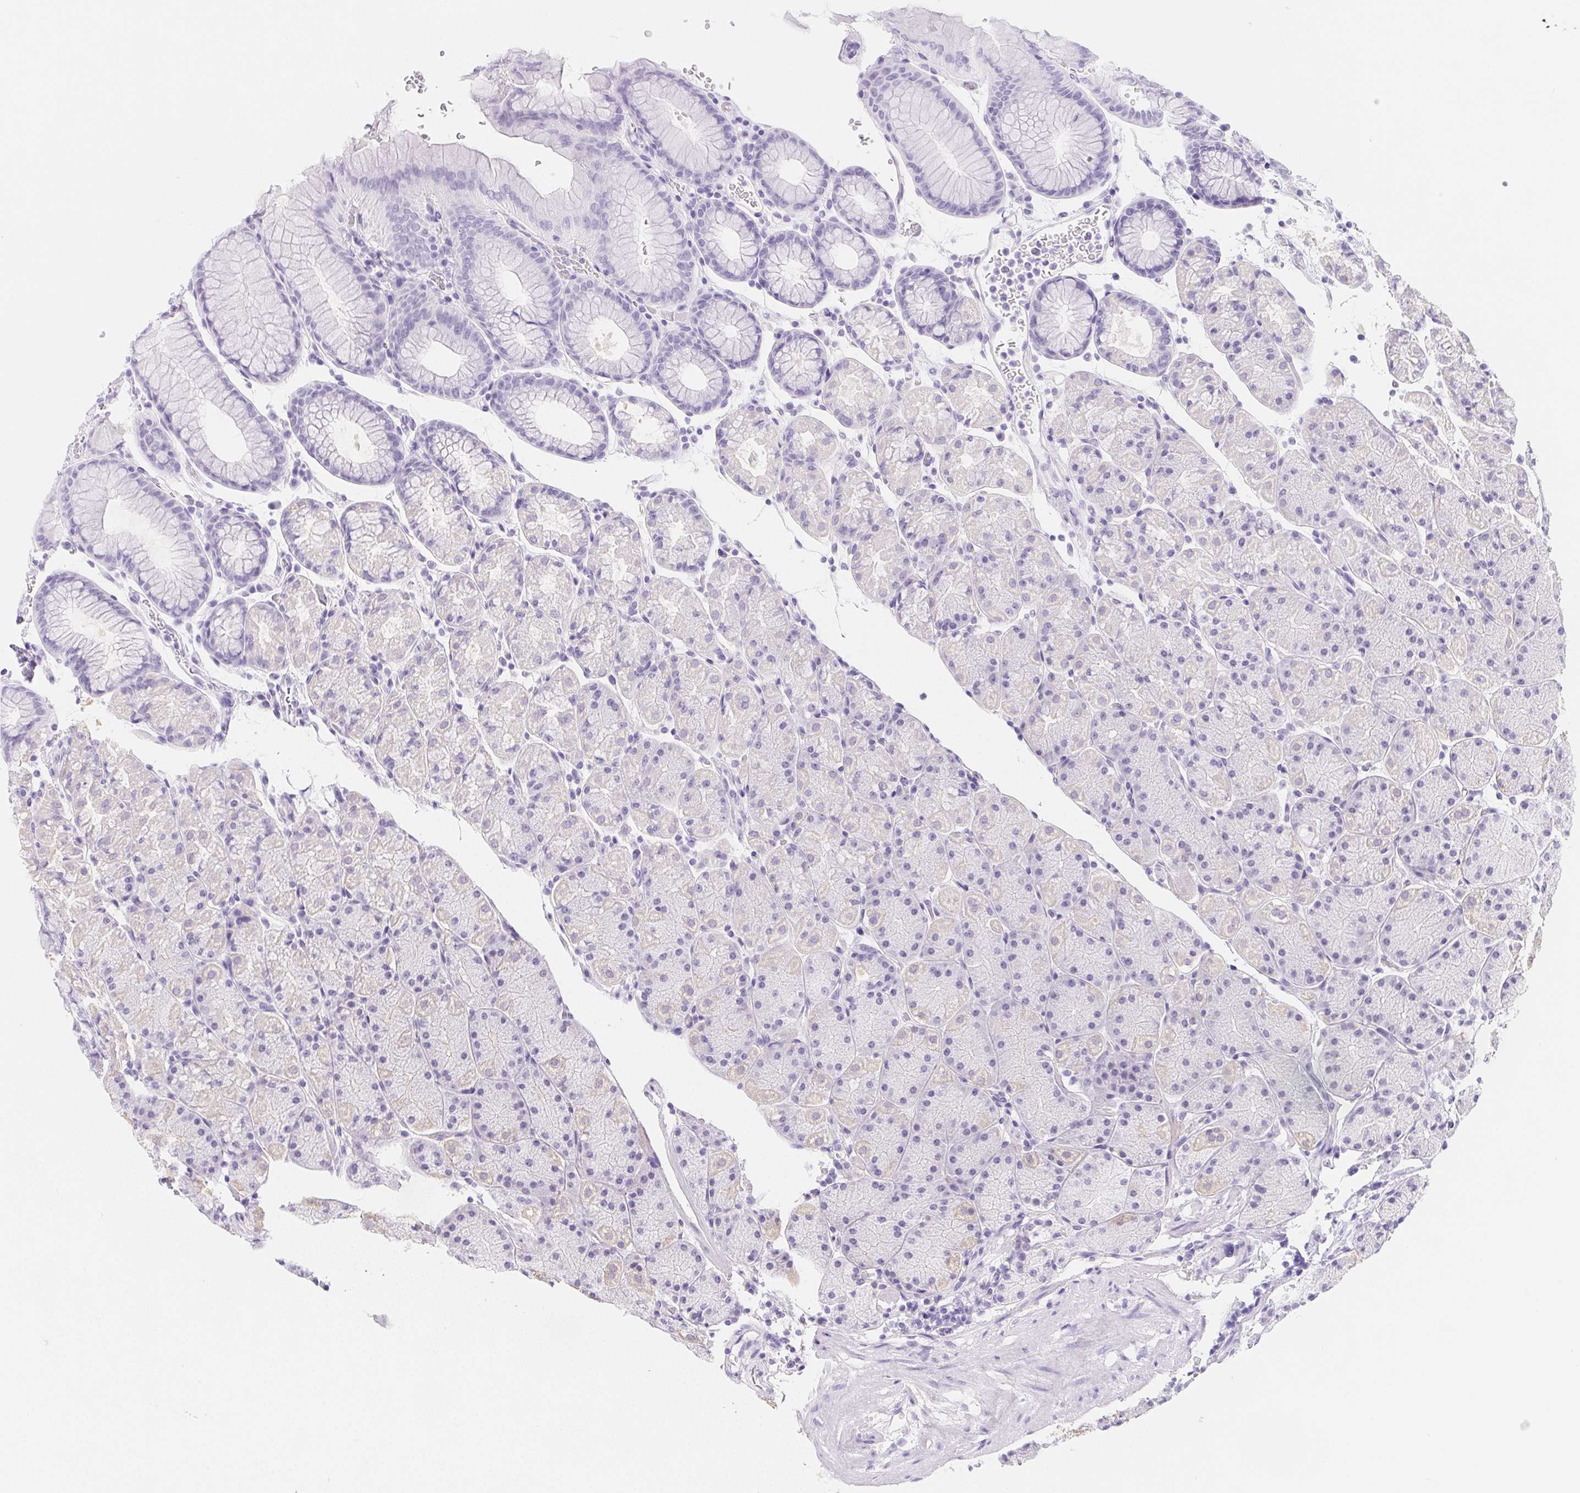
{"staining": {"intensity": "weak", "quantity": "<25%", "location": "cytoplasmic/membranous"}, "tissue": "stomach", "cell_type": "Glandular cells", "image_type": "normal", "snomed": [{"axis": "morphology", "description": "Normal tissue, NOS"}, {"axis": "topography", "description": "Stomach, upper"}, {"axis": "topography", "description": "Stomach"}], "caption": "DAB immunohistochemical staining of normal stomach displays no significant expression in glandular cells.", "gene": "ZBBX", "patient": {"sex": "male", "age": 76}}